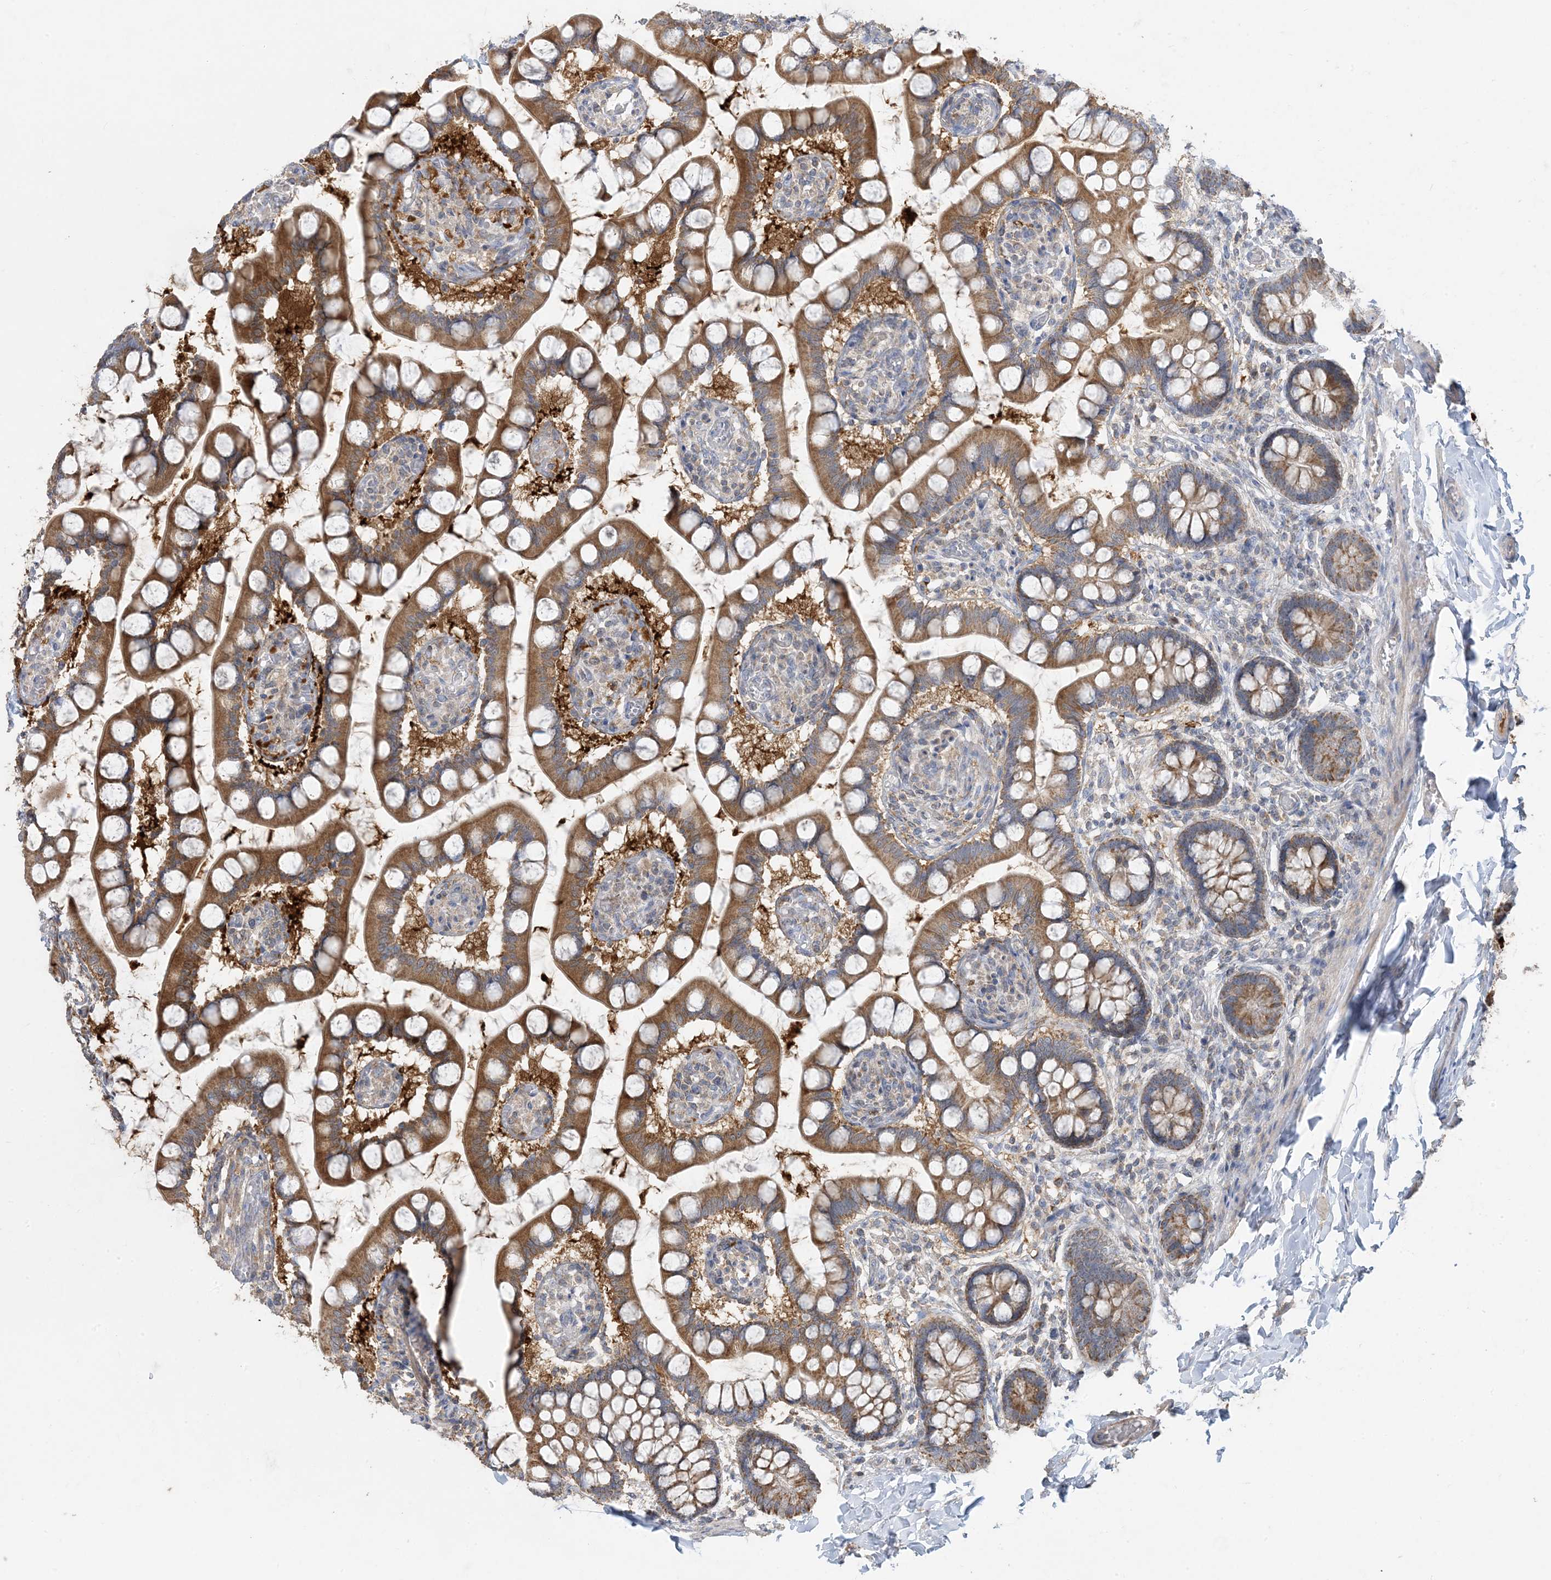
{"staining": {"intensity": "moderate", "quantity": ">75%", "location": "cytoplasmic/membranous"}, "tissue": "small intestine", "cell_type": "Glandular cells", "image_type": "normal", "snomed": [{"axis": "morphology", "description": "Normal tissue, NOS"}, {"axis": "topography", "description": "Small intestine"}], "caption": "Brown immunohistochemical staining in benign small intestine reveals moderate cytoplasmic/membranous staining in approximately >75% of glandular cells. (Brightfield microscopy of DAB IHC at high magnification).", "gene": "ECHDC1", "patient": {"sex": "male", "age": 52}}